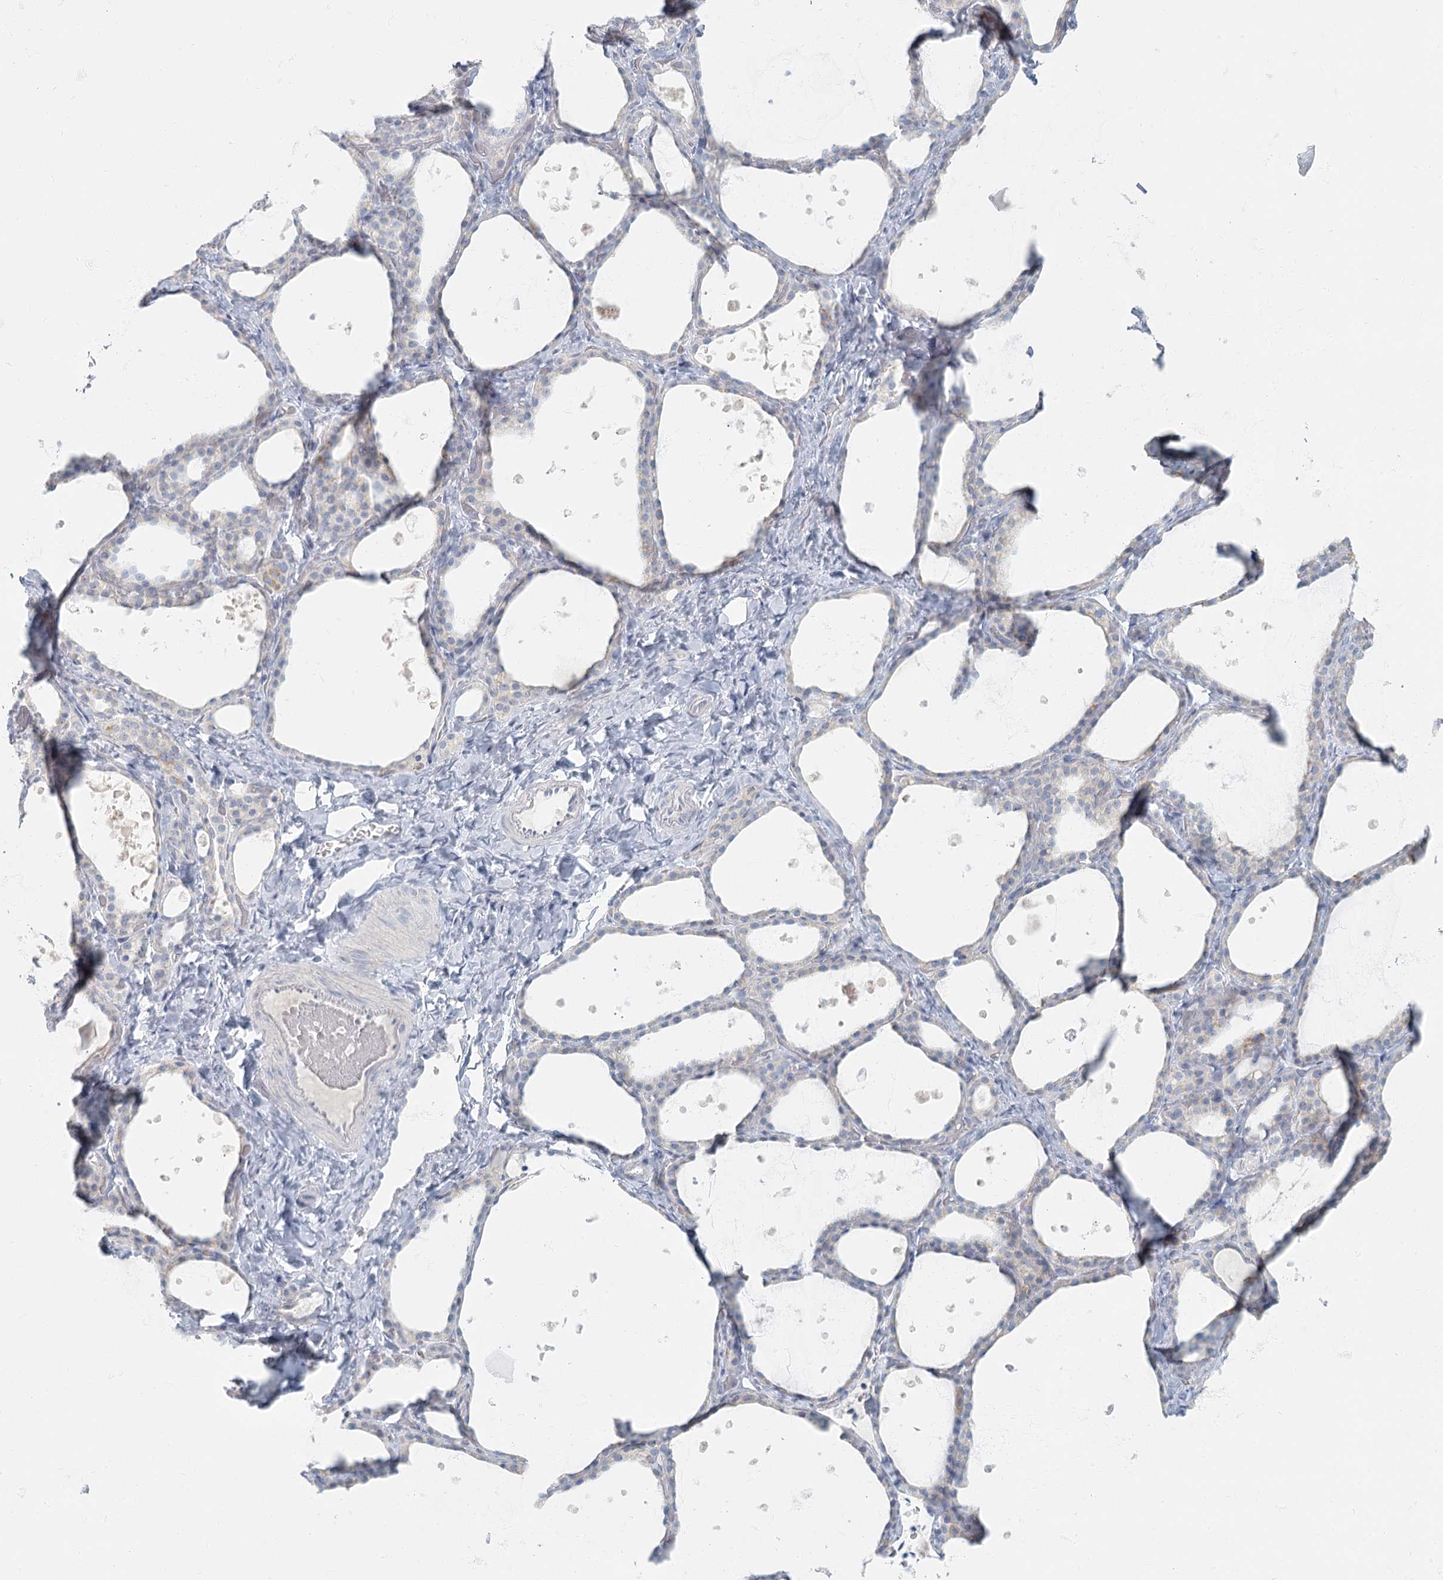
{"staining": {"intensity": "negative", "quantity": "none", "location": "none"}, "tissue": "thyroid gland", "cell_type": "Glandular cells", "image_type": "normal", "snomed": [{"axis": "morphology", "description": "Normal tissue, NOS"}, {"axis": "topography", "description": "Thyroid gland"}], "caption": "Thyroid gland was stained to show a protein in brown. There is no significant staining in glandular cells.", "gene": "FAM110C", "patient": {"sex": "female", "age": 44}}